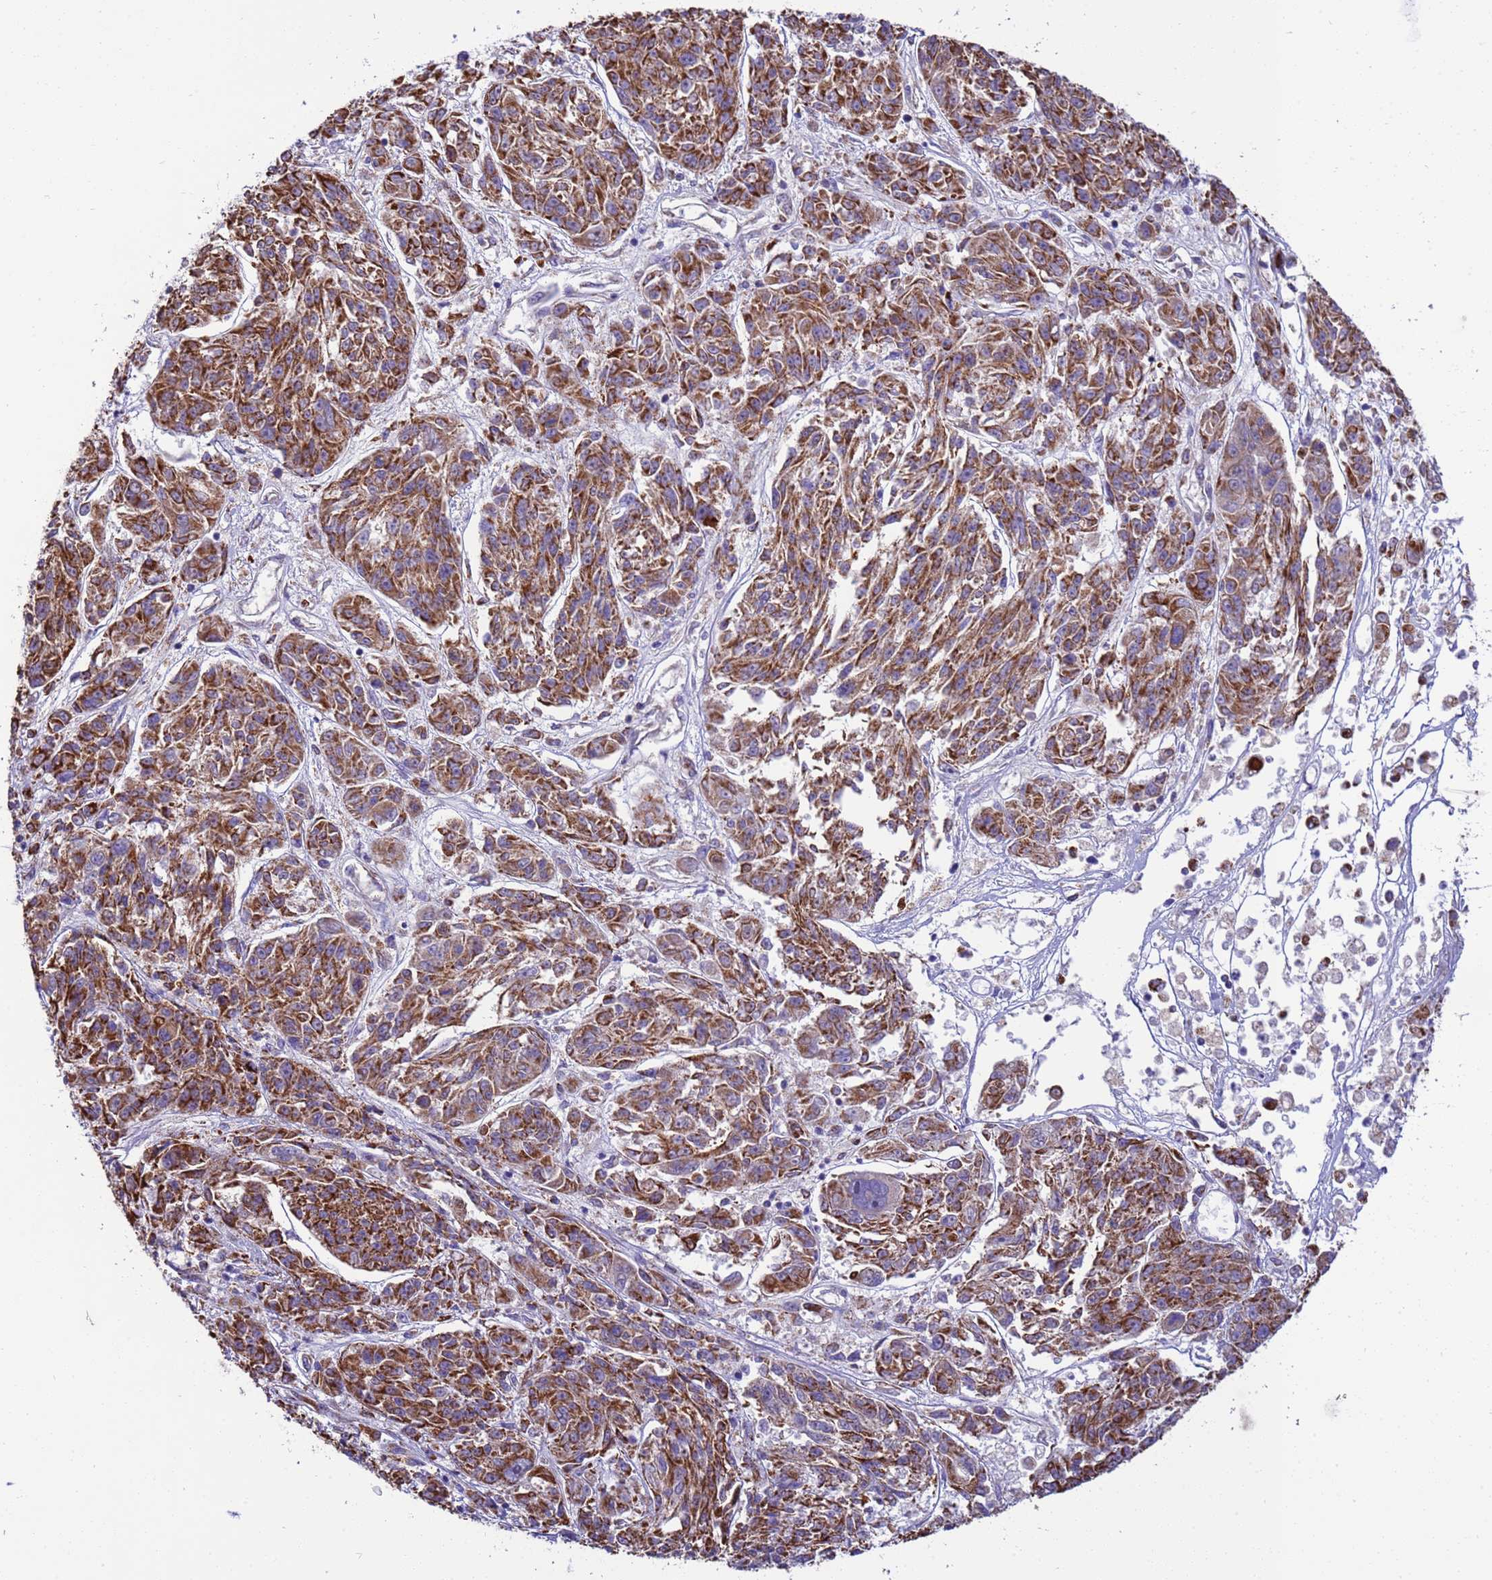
{"staining": {"intensity": "moderate", "quantity": ">75%", "location": "cytoplasmic/membranous"}, "tissue": "melanoma", "cell_type": "Tumor cells", "image_type": "cancer", "snomed": [{"axis": "morphology", "description": "Malignant melanoma, NOS"}, {"axis": "topography", "description": "Skin"}], "caption": "High-magnification brightfield microscopy of malignant melanoma stained with DAB (brown) and counterstained with hematoxylin (blue). tumor cells exhibit moderate cytoplasmic/membranous staining is present in about>75% of cells. (DAB (3,3'-diaminobenzidine) = brown stain, brightfield microscopy at high magnification).", "gene": "RNF165", "patient": {"sex": "male", "age": 53}}